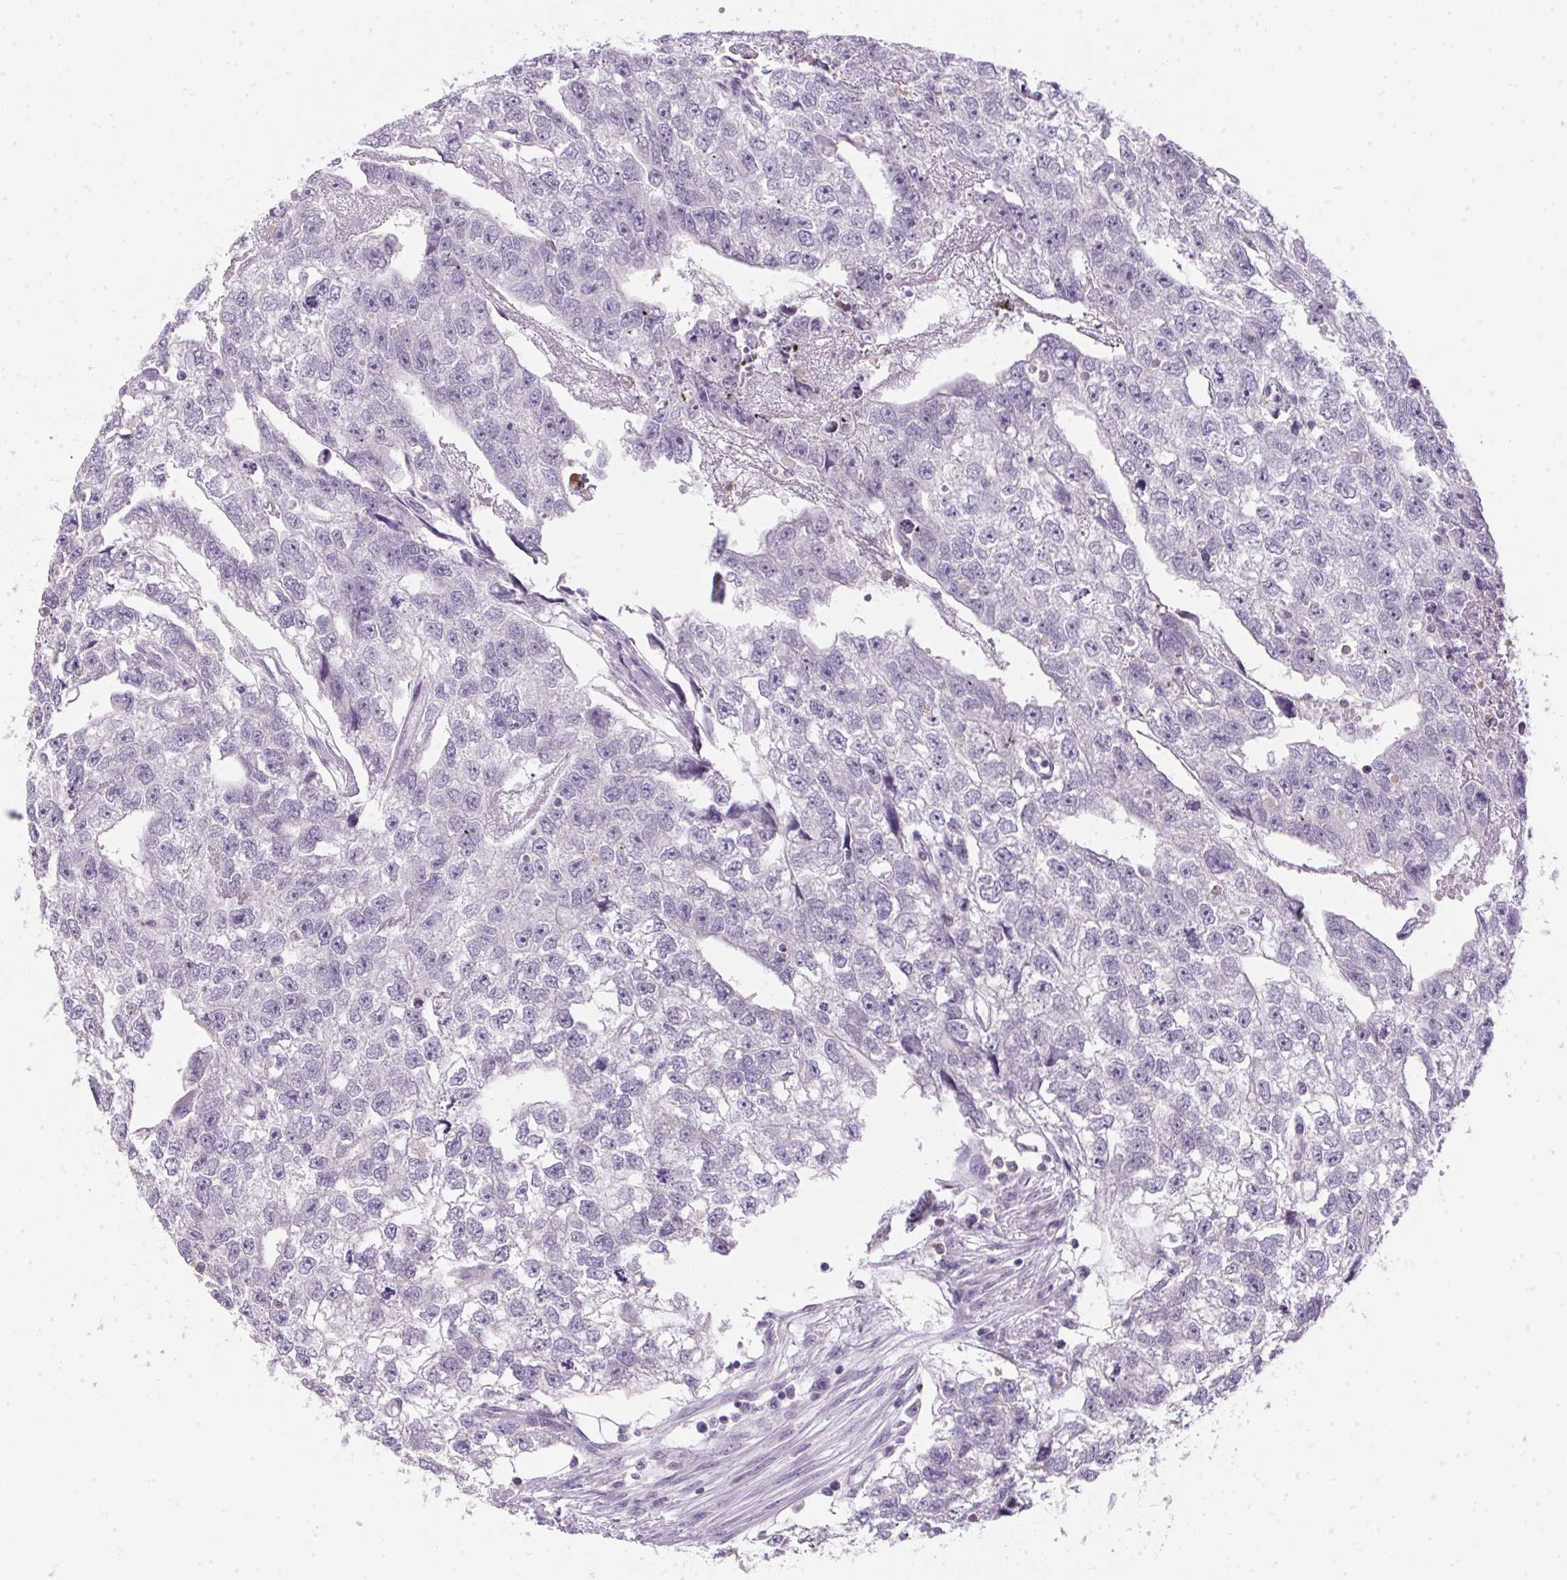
{"staining": {"intensity": "negative", "quantity": "none", "location": "none"}, "tissue": "testis cancer", "cell_type": "Tumor cells", "image_type": "cancer", "snomed": [{"axis": "morphology", "description": "Carcinoma, Embryonal, NOS"}, {"axis": "morphology", "description": "Teratoma, malignant, NOS"}, {"axis": "topography", "description": "Testis"}], "caption": "This is an immunohistochemistry (IHC) micrograph of embryonal carcinoma (testis). There is no expression in tumor cells.", "gene": "ECPAS", "patient": {"sex": "male", "age": 44}}